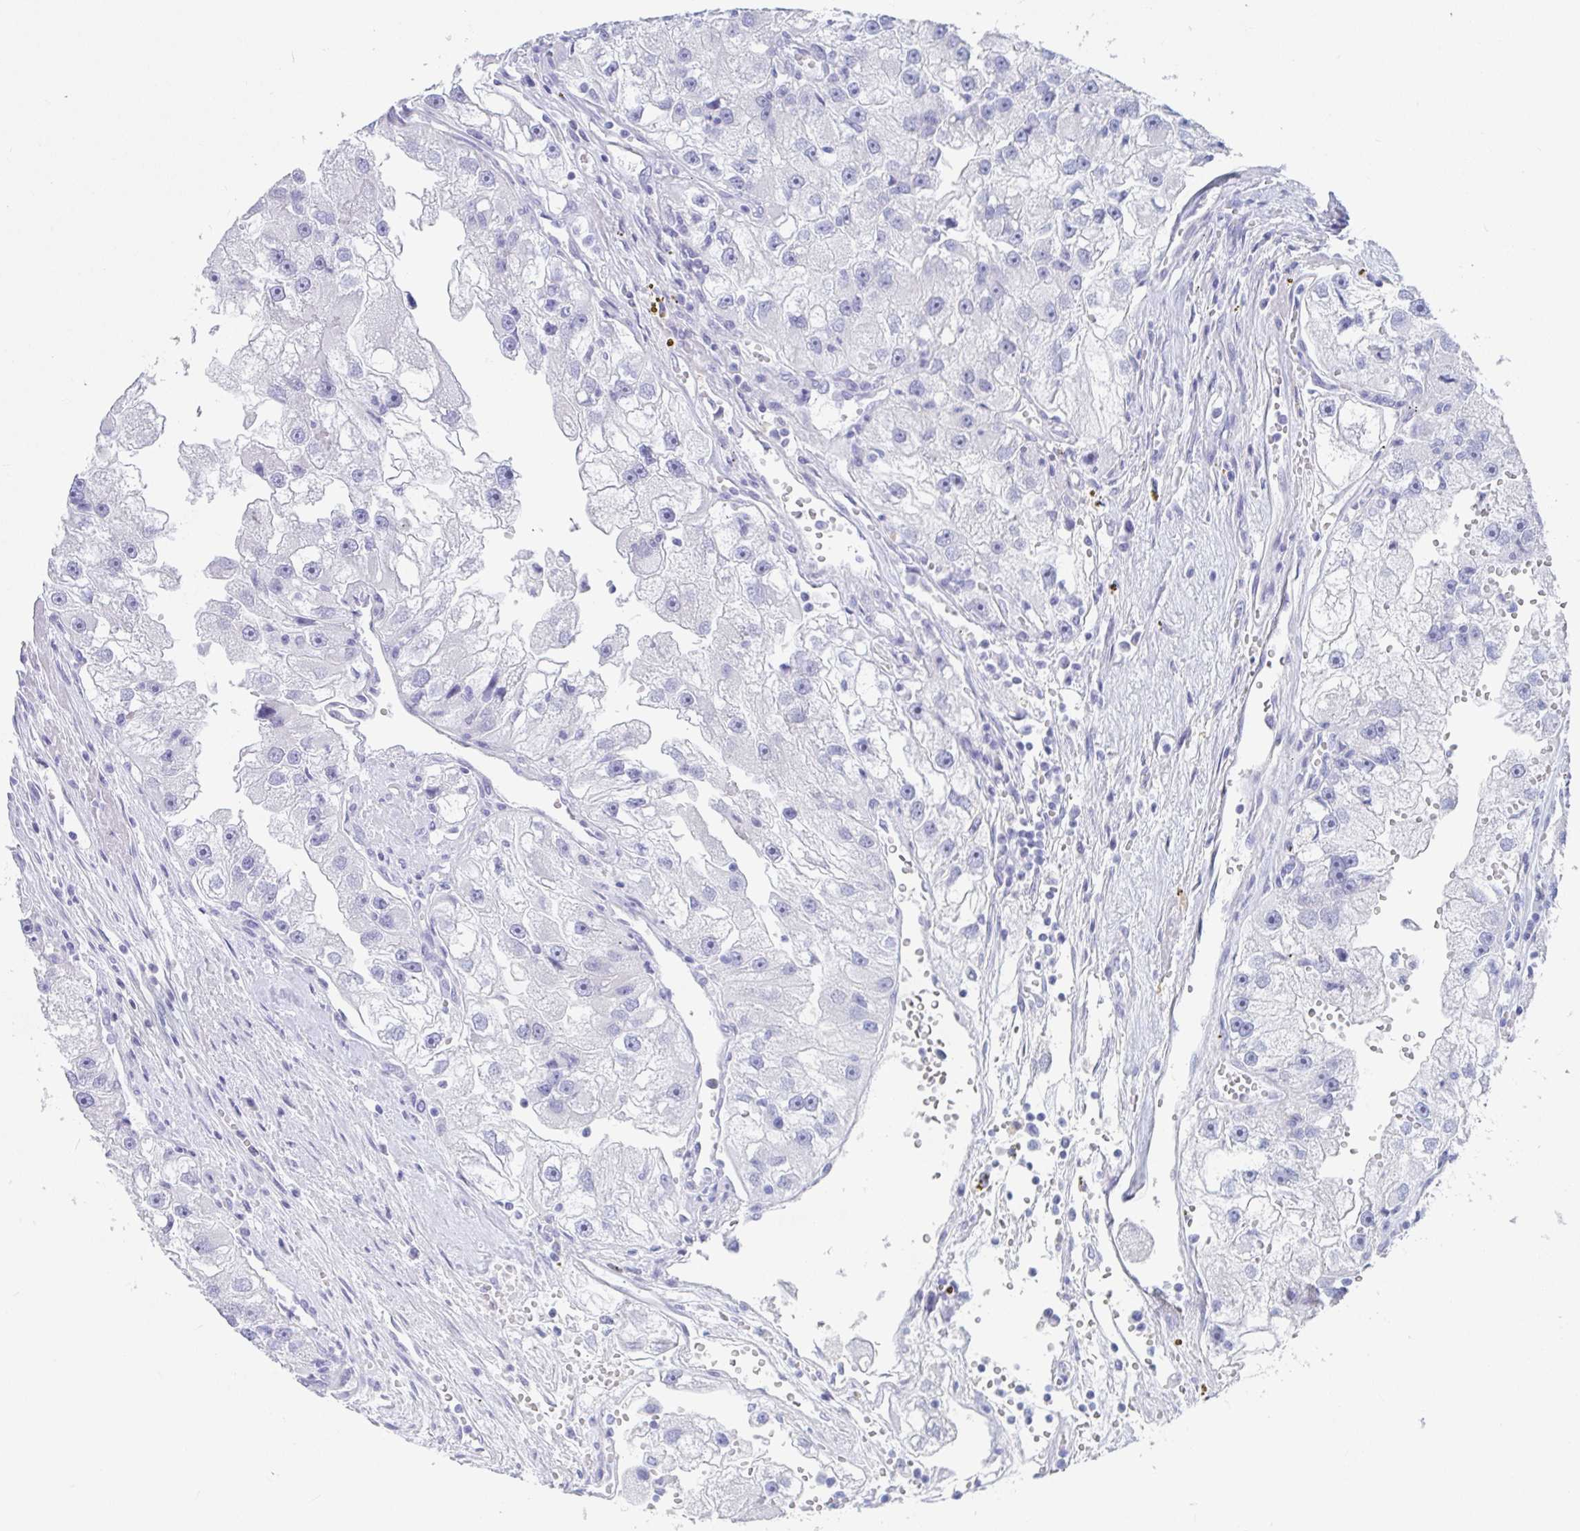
{"staining": {"intensity": "negative", "quantity": "none", "location": "none"}, "tissue": "renal cancer", "cell_type": "Tumor cells", "image_type": "cancer", "snomed": [{"axis": "morphology", "description": "Adenocarcinoma, NOS"}, {"axis": "topography", "description": "Kidney"}], "caption": "The histopathology image demonstrates no significant positivity in tumor cells of renal adenocarcinoma.", "gene": "PLA2G1B", "patient": {"sex": "male", "age": 63}}